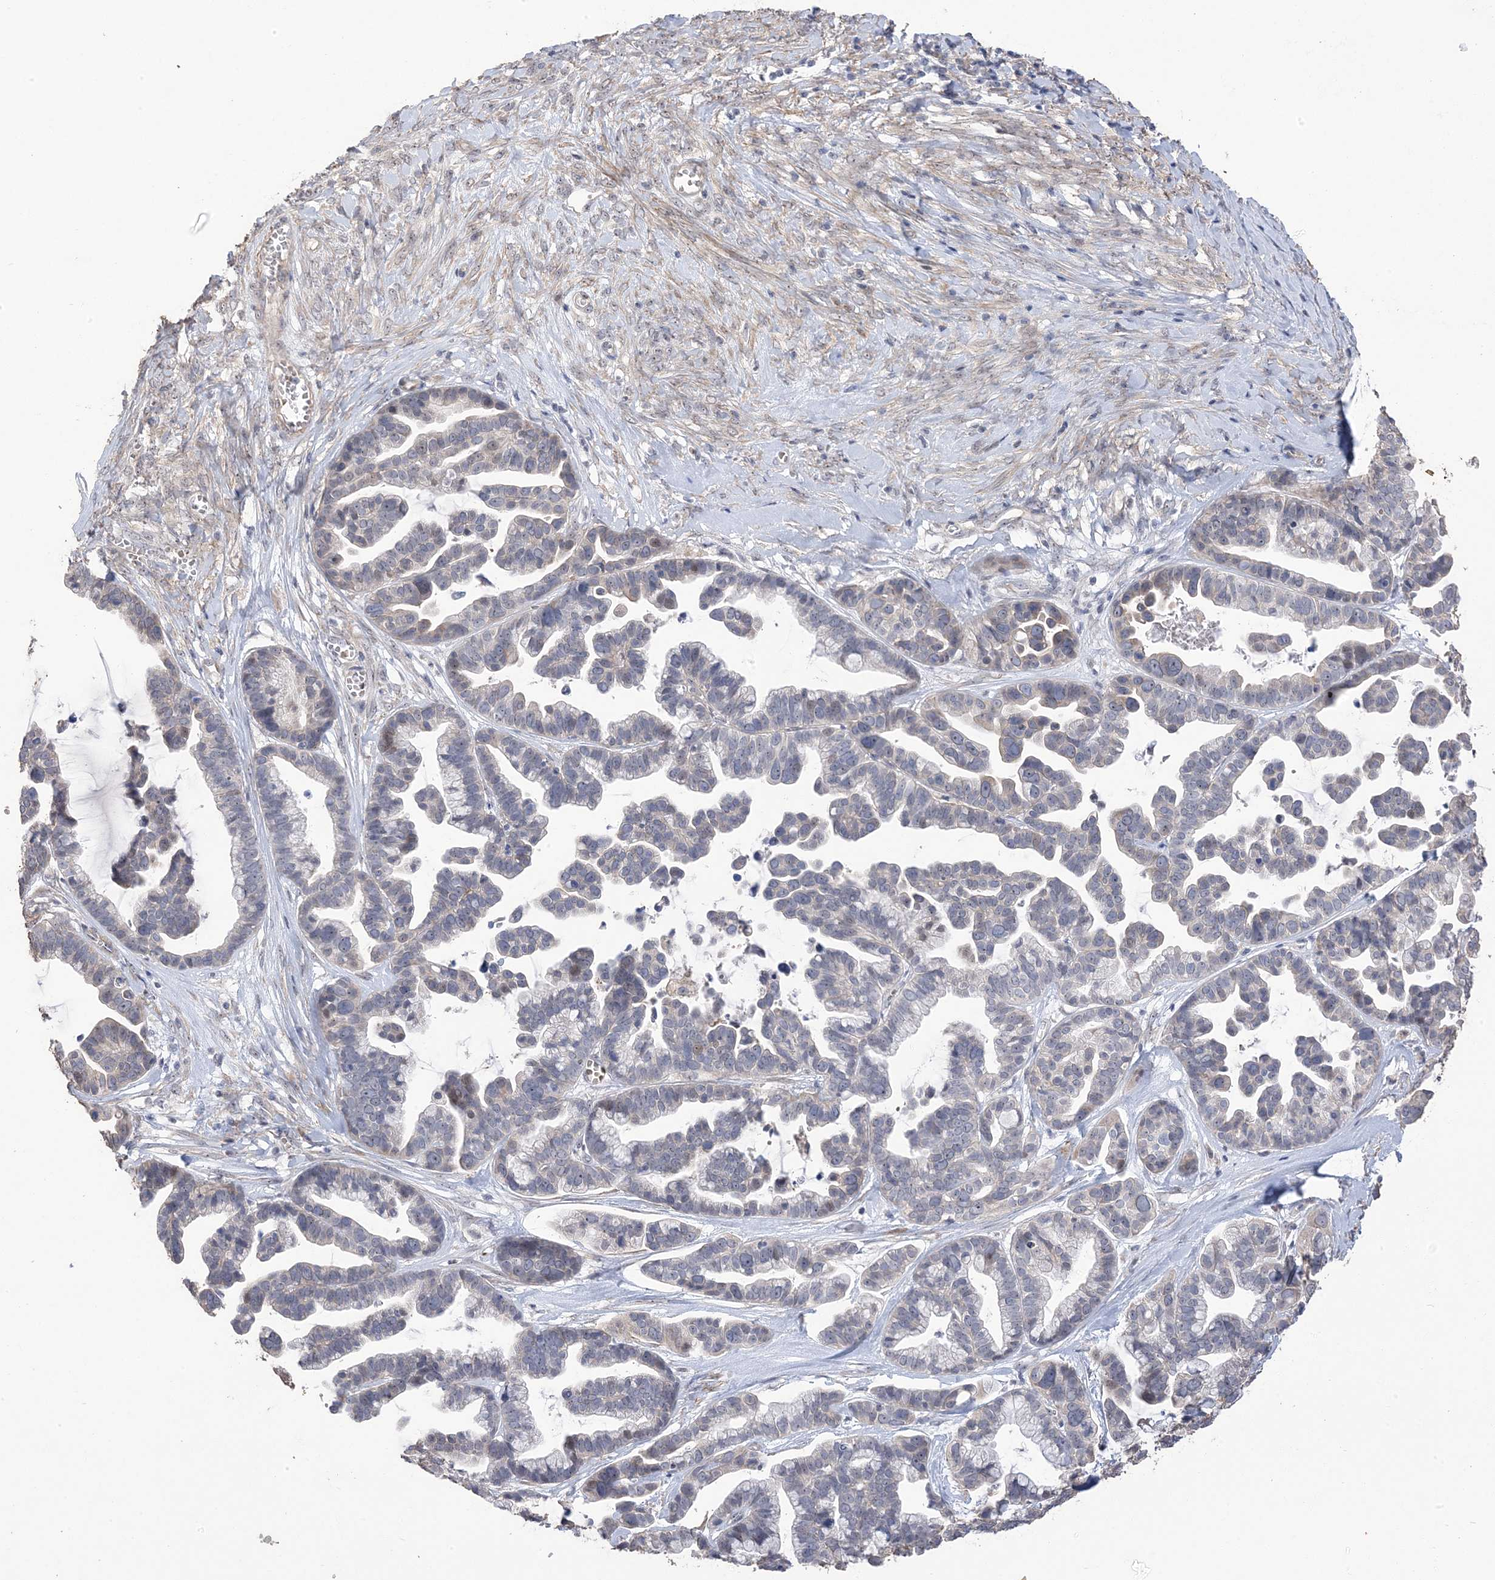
{"staining": {"intensity": "negative", "quantity": "none", "location": "none"}, "tissue": "ovarian cancer", "cell_type": "Tumor cells", "image_type": "cancer", "snomed": [{"axis": "morphology", "description": "Cystadenocarcinoma, serous, NOS"}, {"axis": "topography", "description": "Ovary"}], "caption": "High power microscopy histopathology image of an immunohistochemistry histopathology image of ovarian cancer (serous cystadenocarcinoma), revealing no significant expression in tumor cells.", "gene": "GTPBP6", "patient": {"sex": "female", "age": 56}}